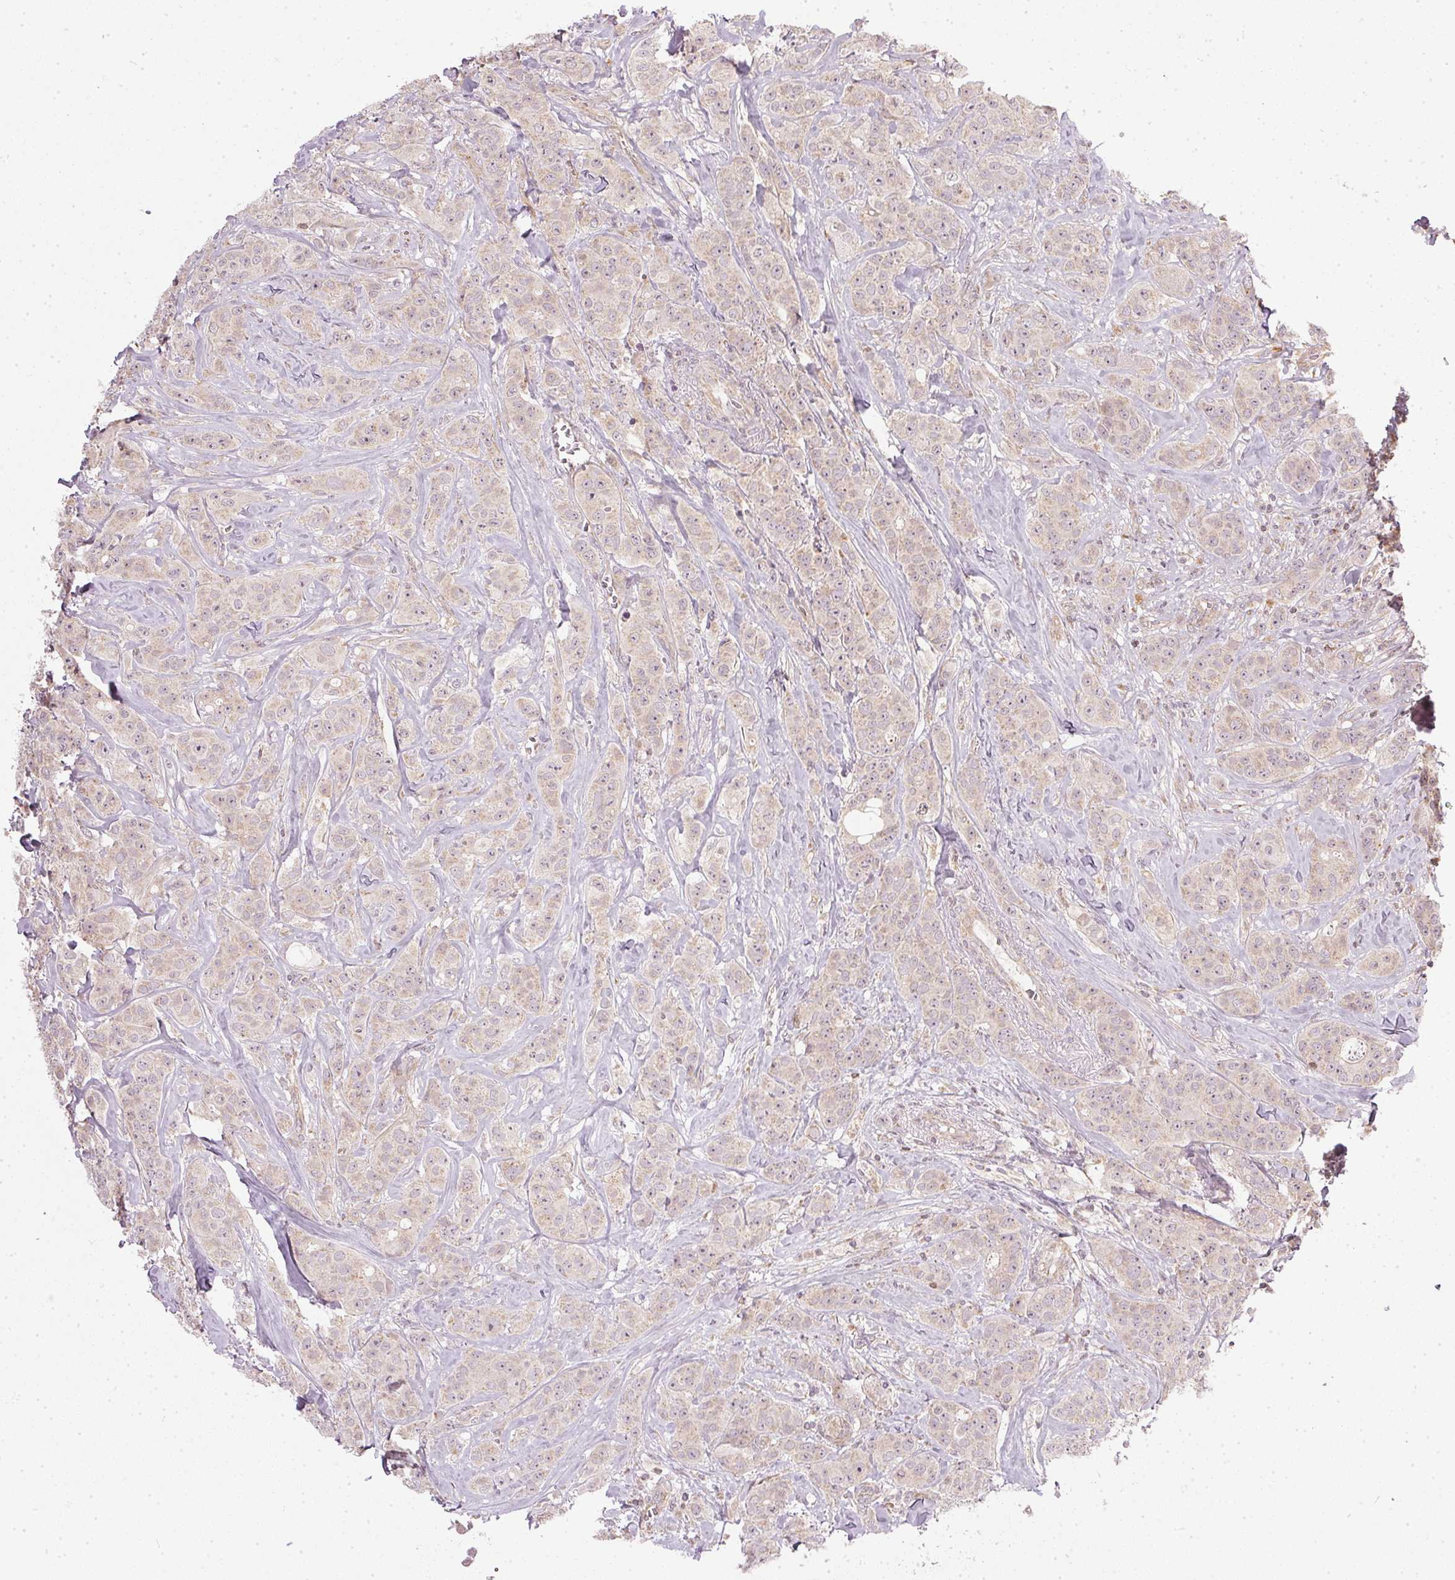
{"staining": {"intensity": "weak", "quantity": "<25%", "location": "cytoplasmic/membranous"}, "tissue": "breast cancer", "cell_type": "Tumor cells", "image_type": "cancer", "snomed": [{"axis": "morphology", "description": "Duct carcinoma"}, {"axis": "topography", "description": "Breast"}], "caption": "Human infiltrating ductal carcinoma (breast) stained for a protein using immunohistochemistry demonstrates no expression in tumor cells.", "gene": "NADK2", "patient": {"sex": "female", "age": 43}}